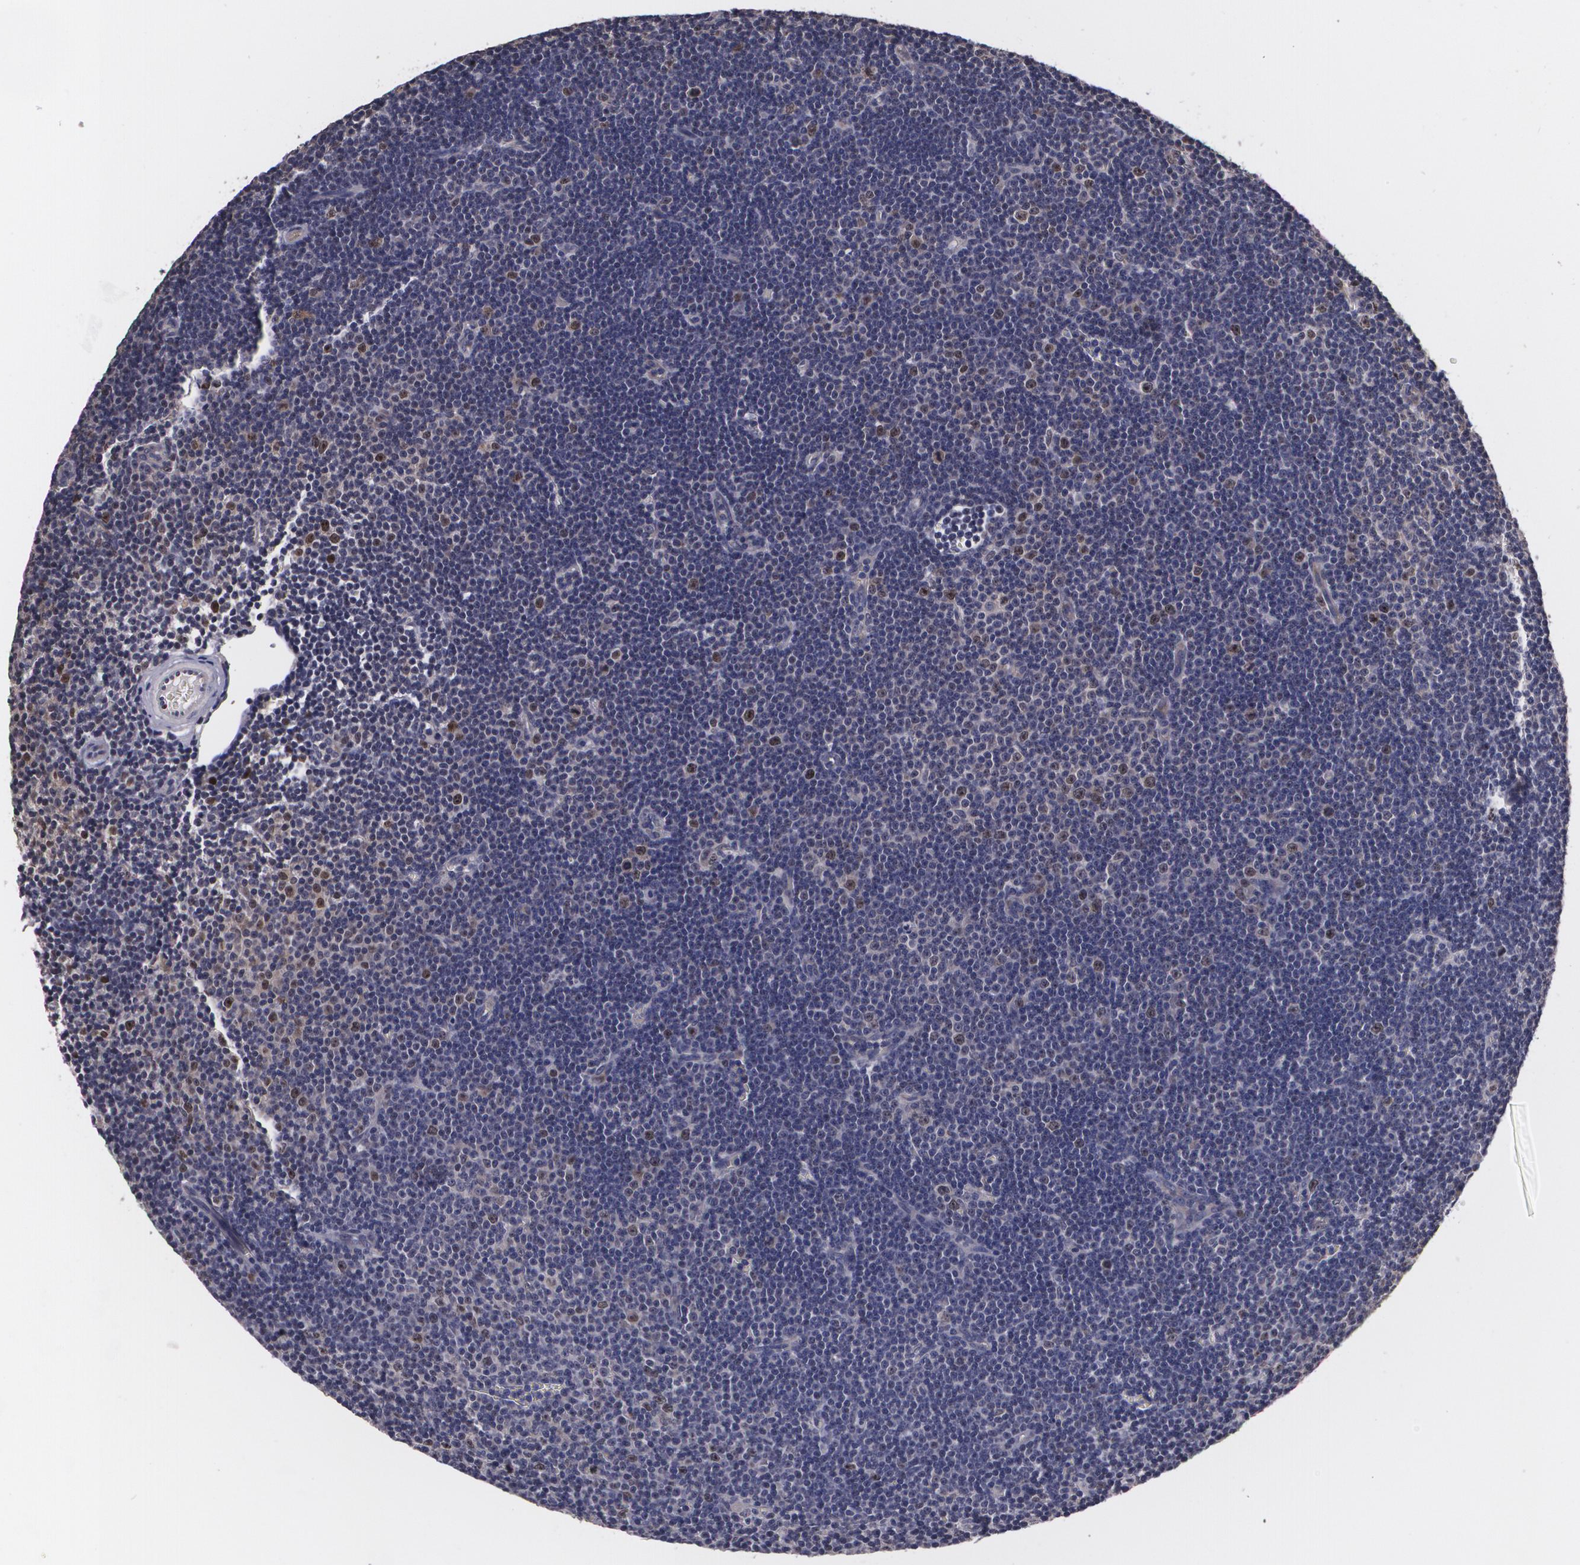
{"staining": {"intensity": "strong", "quantity": "<25%", "location": "nuclear"}, "tissue": "lymphoma", "cell_type": "Tumor cells", "image_type": "cancer", "snomed": [{"axis": "morphology", "description": "Malignant lymphoma, non-Hodgkin's type, Low grade"}, {"axis": "topography", "description": "Lymph node"}], "caption": "Lymphoma stained with a brown dye reveals strong nuclear positive staining in about <25% of tumor cells.", "gene": "BRCA1", "patient": {"sex": "male", "age": 57}}